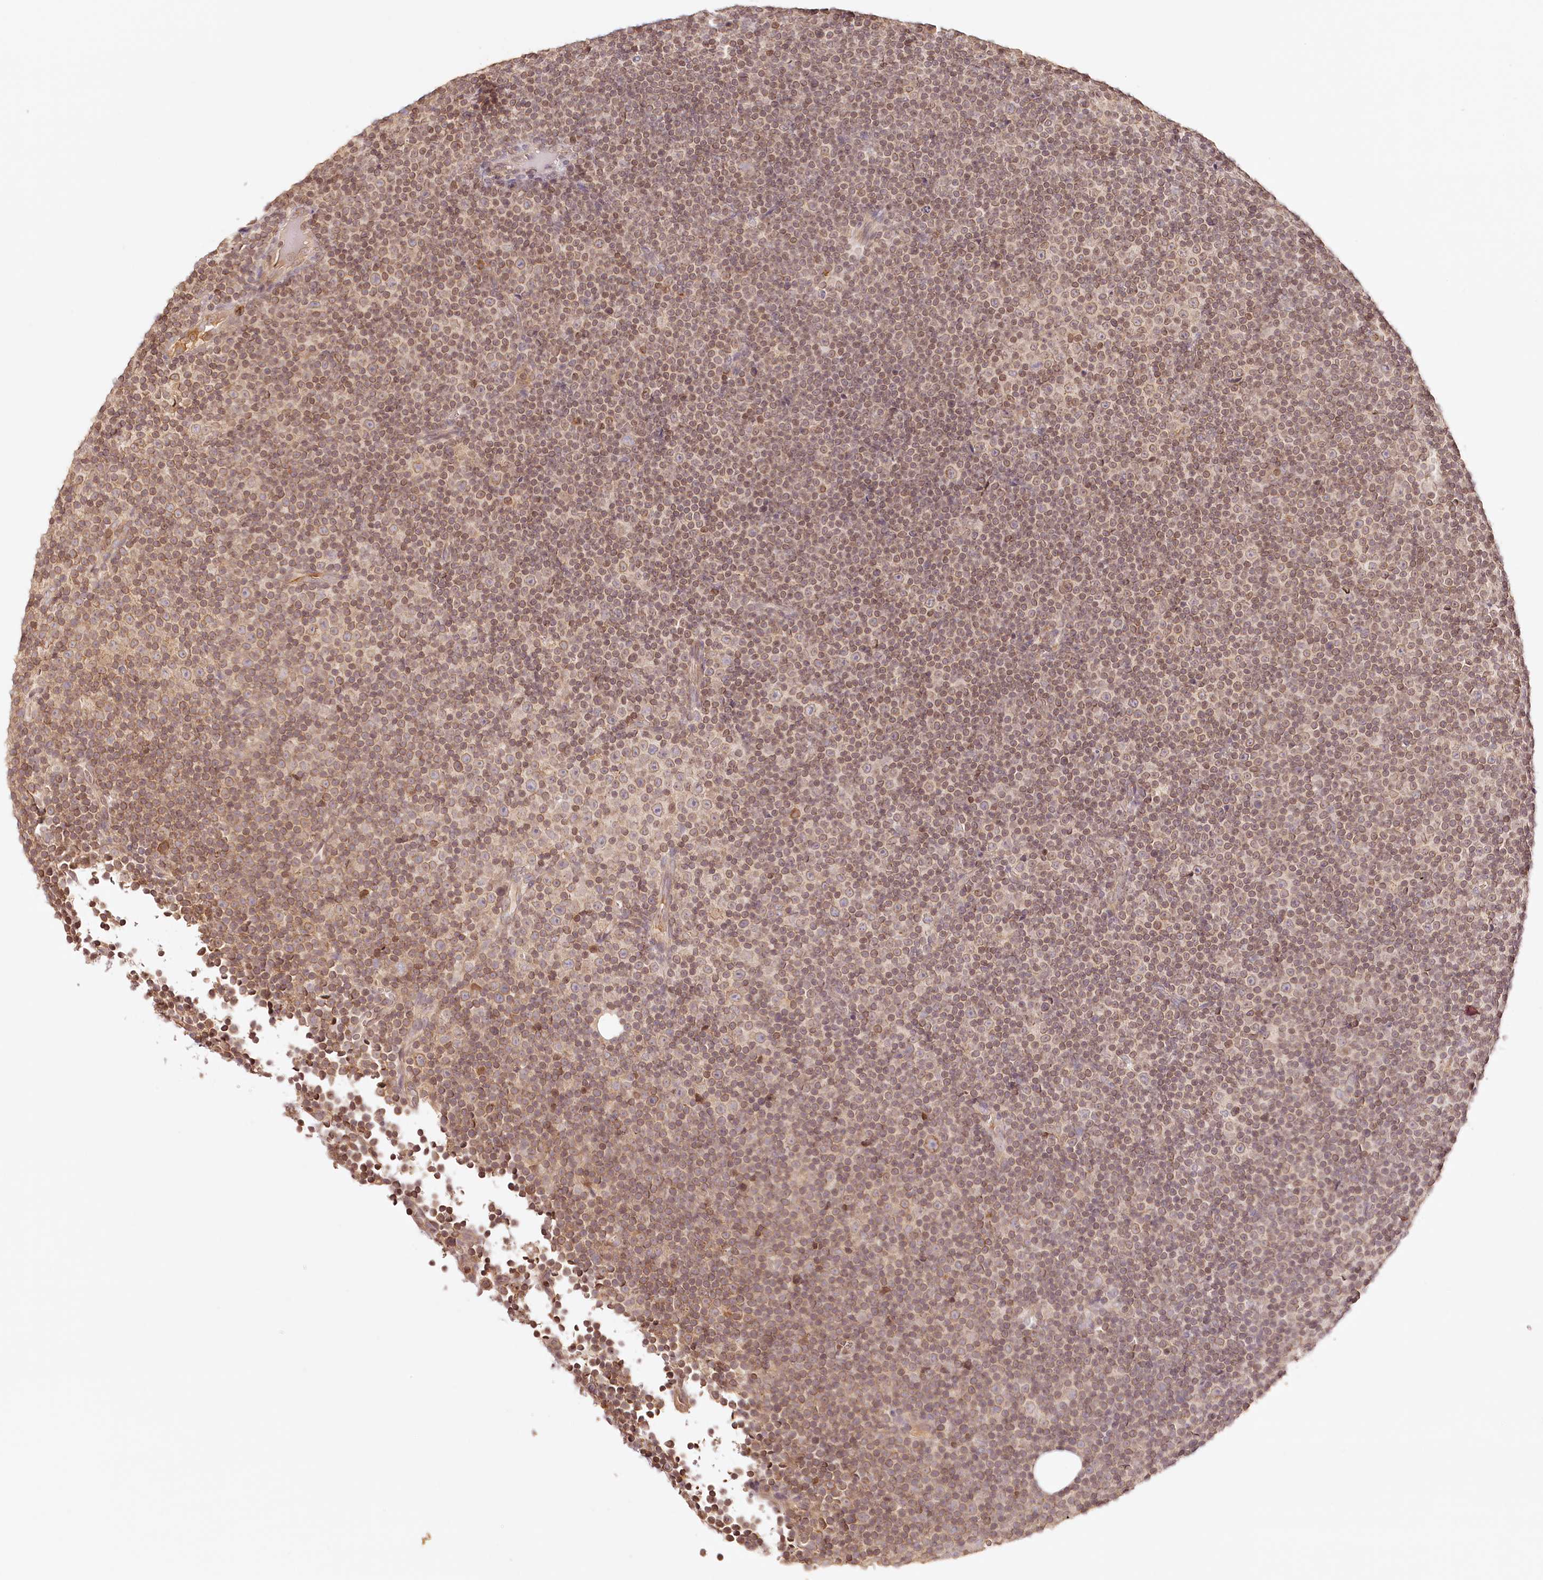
{"staining": {"intensity": "negative", "quantity": "none", "location": "none"}, "tissue": "lymphoma", "cell_type": "Tumor cells", "image_type": "cancer", "snomed": [{"axis": "morphology", "description": "Malignant lymphoma, non-Hodgkin's type, Low grade"}, {"axis": "topography", "description": "Lymph node"}], "caption": "Tumor cells are negative for brown protein staining in malignant lymphoma, non-Hodgkin's type (low-grade).", "gene": "SYNGR1", "patient": {"sex": "female", "age": 67}}